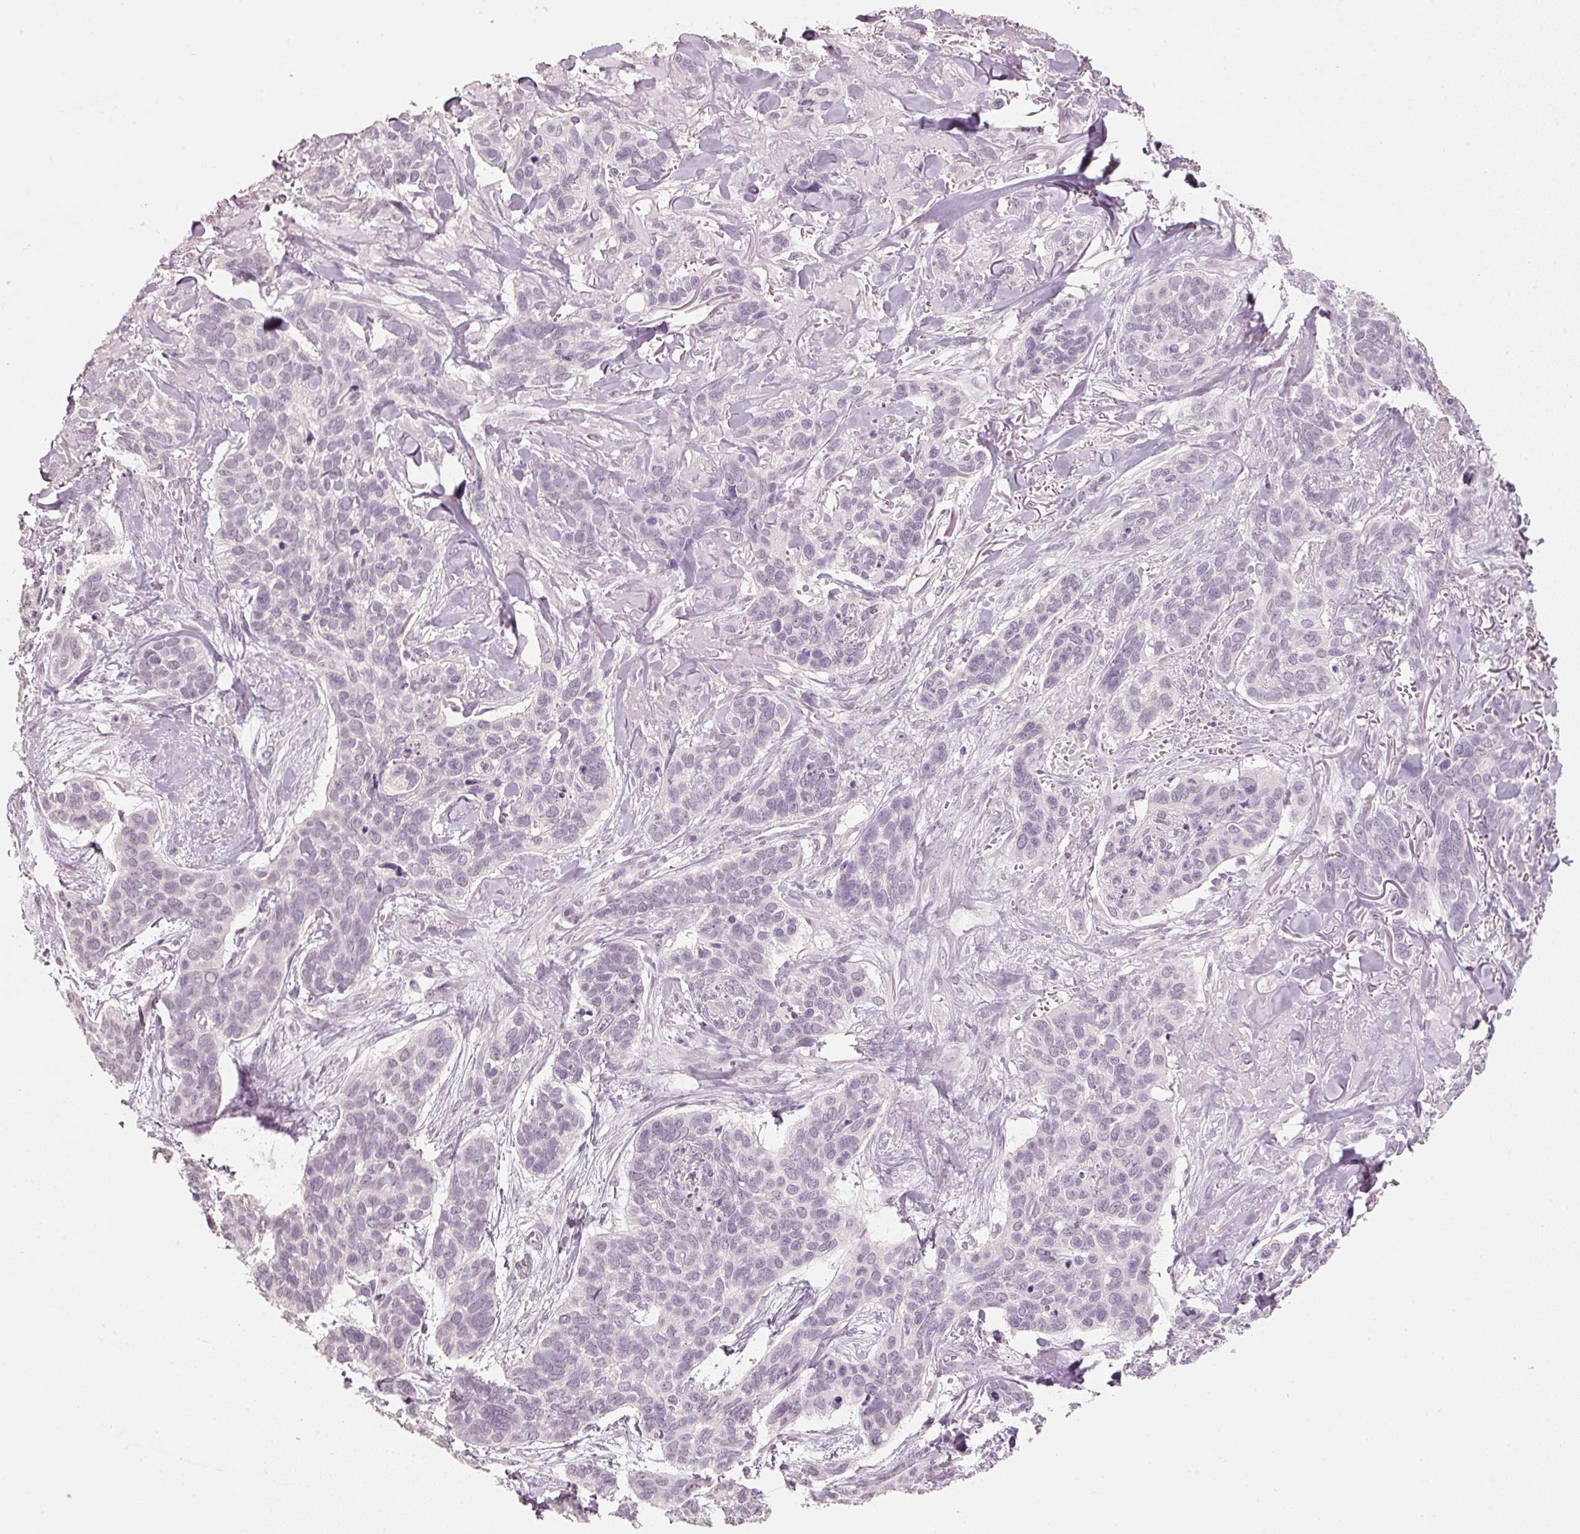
{"staining": {"intensity": "negative", "quantity": "none", "location": "none"}, "tissue": "skin cancer", "cell_type": "Tumor cells", "image_type": "cancer", "snomed": [{"axis": "morphology", "description": "Basal cell carcinoma"}, {"axis": "topography", "description": "Skin"}], "caption": "Micrograph shows no significant protein expression in tumor cells of skin cancer (basal cell carcinoma).", "gene": "STEAP1", "patient": {"sex": "male", "age": 86}}